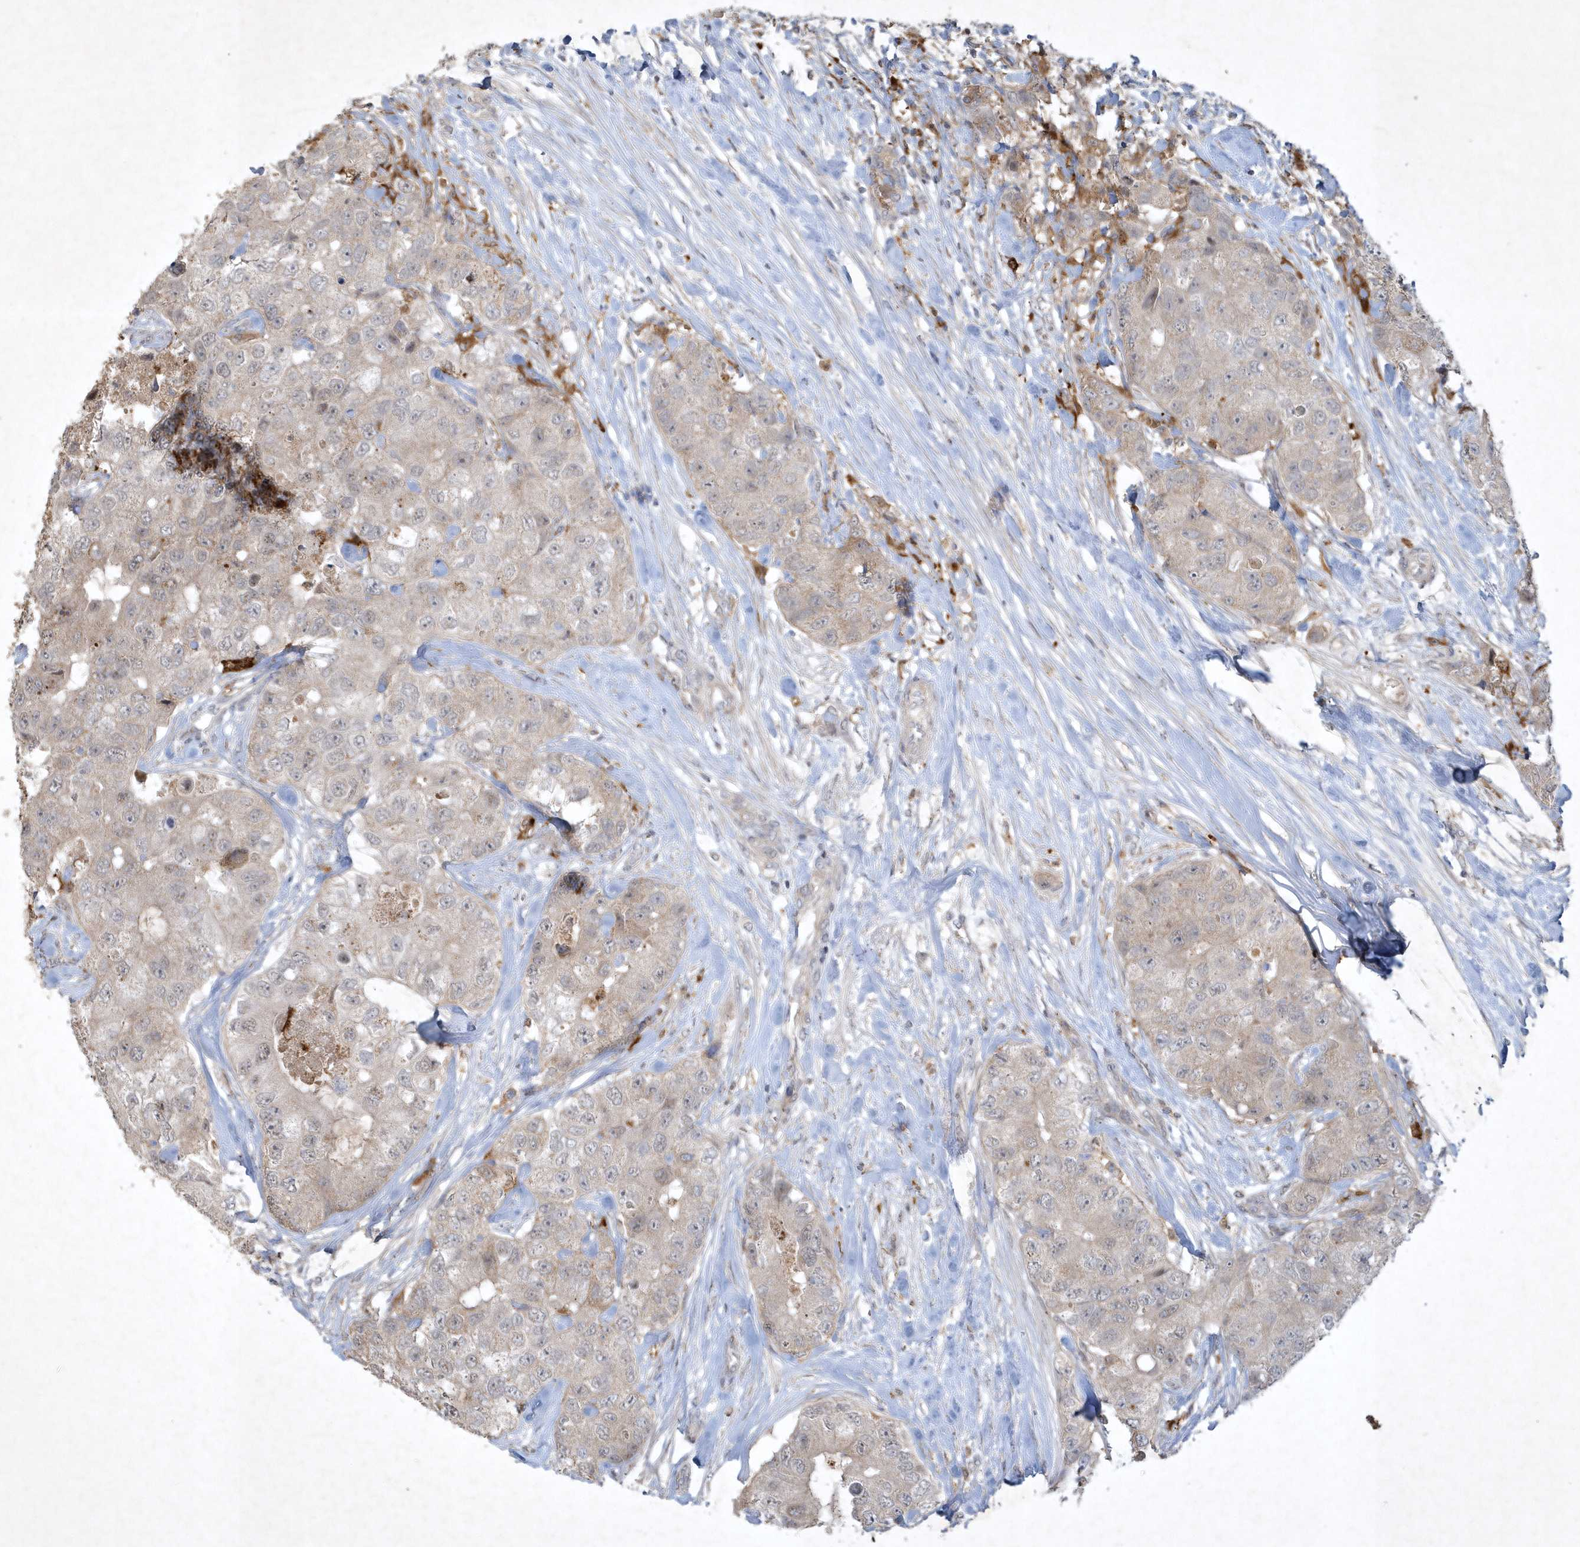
{"staining": {"intensity": "weak", "quantity": "25%-75%", "location": "cytoplasmic/membranous"}, "tissue": "breast cancer", "cell_type": "Tumor cells", "image_type": "cancer", "snomed": [{"axis": "morphology", "description": "Duct carcinoma"}, {"axis": "topography", "description": "Breast"}], "caption": "Breast cancer (infiltrating ductal carcinoma) stained with a protein marker demonstrates weak staining in tumor cells.", "gene": "THG1L", "patient": {"sex": "female", "age": 62}}